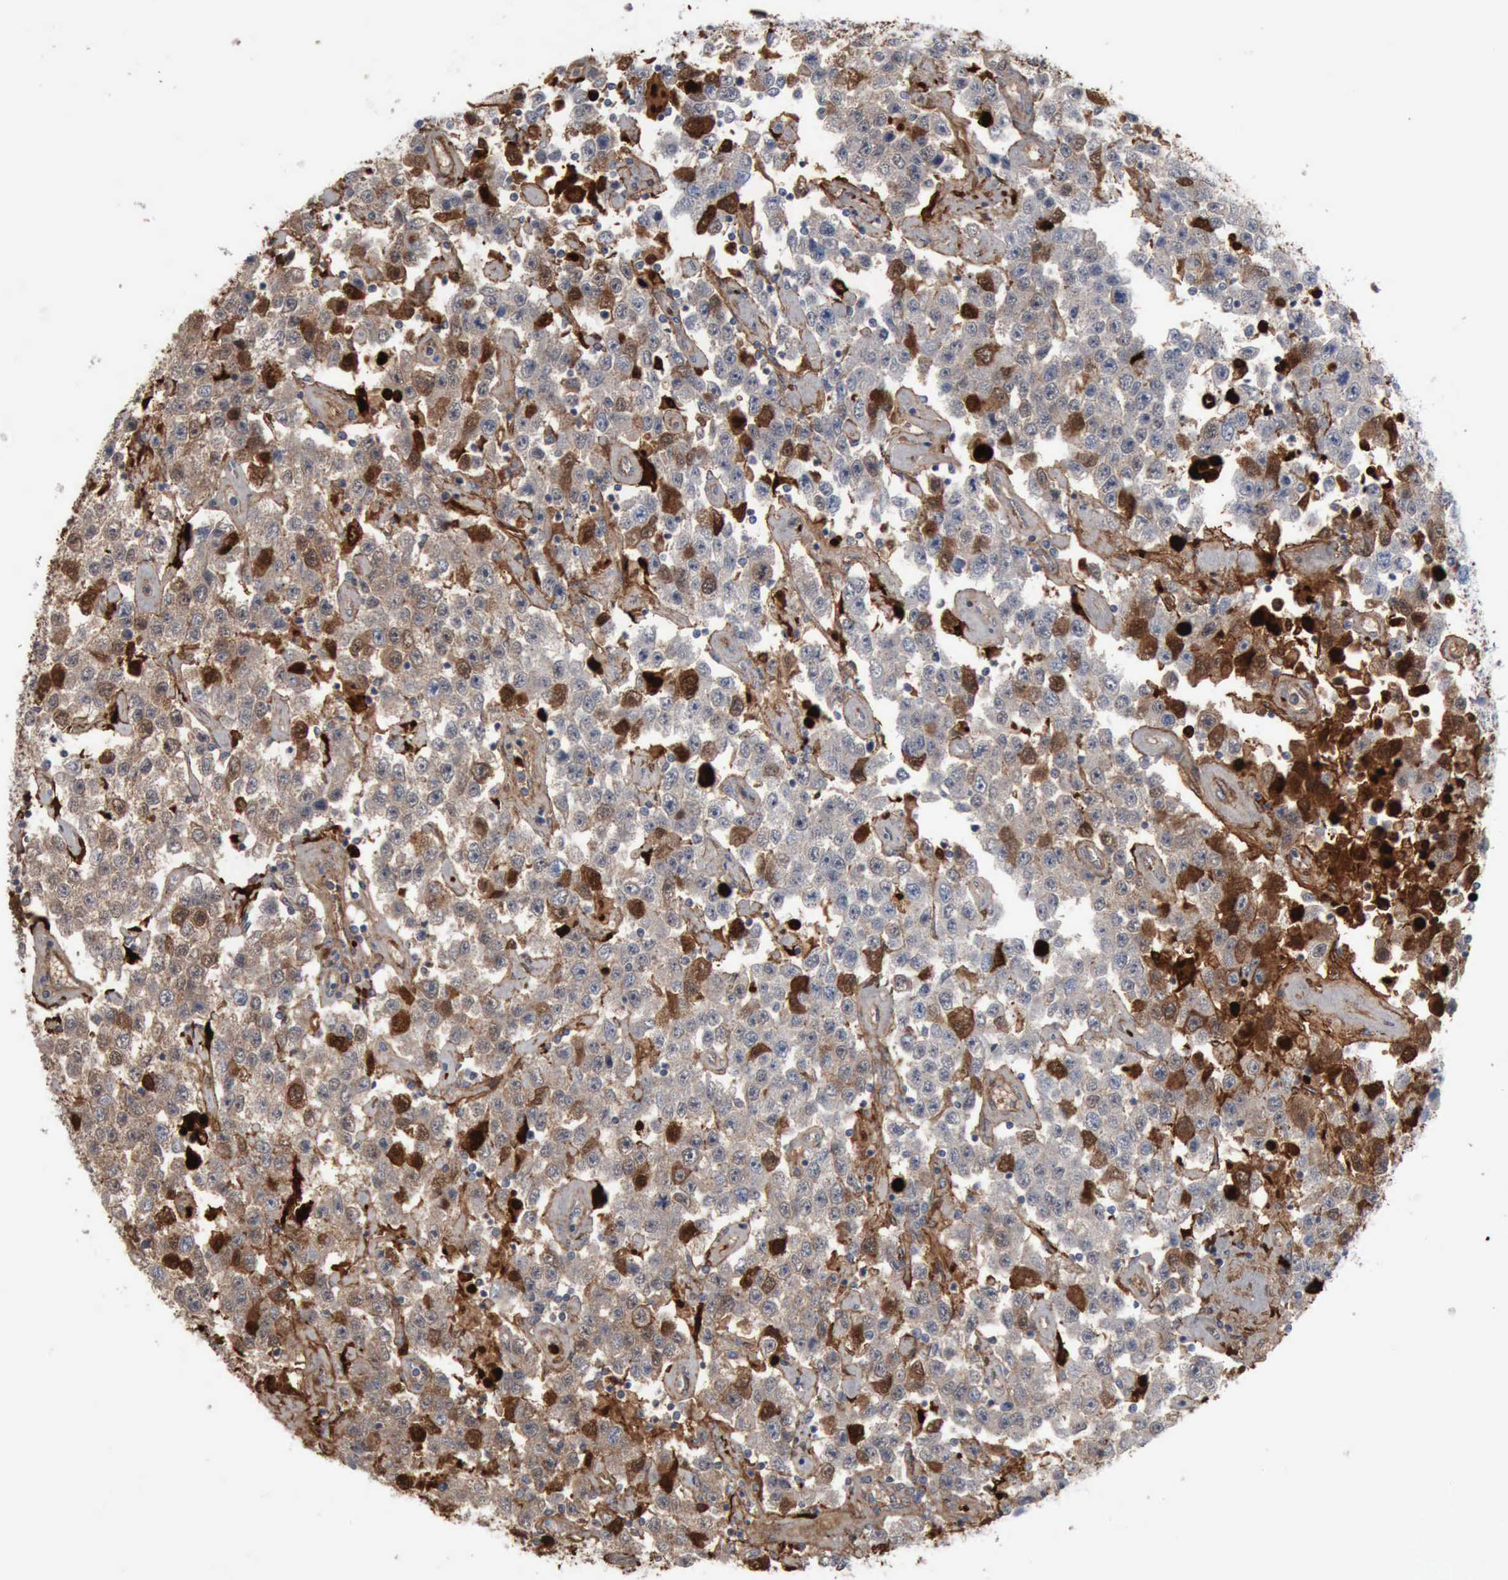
{"staining": {"intensity": "moderate", "quantity": "25%-75%", "location": "cytoplasmic/membranous"}, "tissue": "testis cancer", "cell_type": "Tumor cells", "image_type": "cancer", "snomed": [{"axis": "morphology", "description": "Seminoma, NOS"}, {"axis": "topography", "description": "Testis"}], "caption": "A histopathology image showing moderate cytoplasmic/membranous expression in approximately 25%-75% of tumor cells in testis cancer (seminoma), as visualized by brown immunohistochemical staining.", "gene": "FN1", "patient": {"sex": "male", "age": 52}}